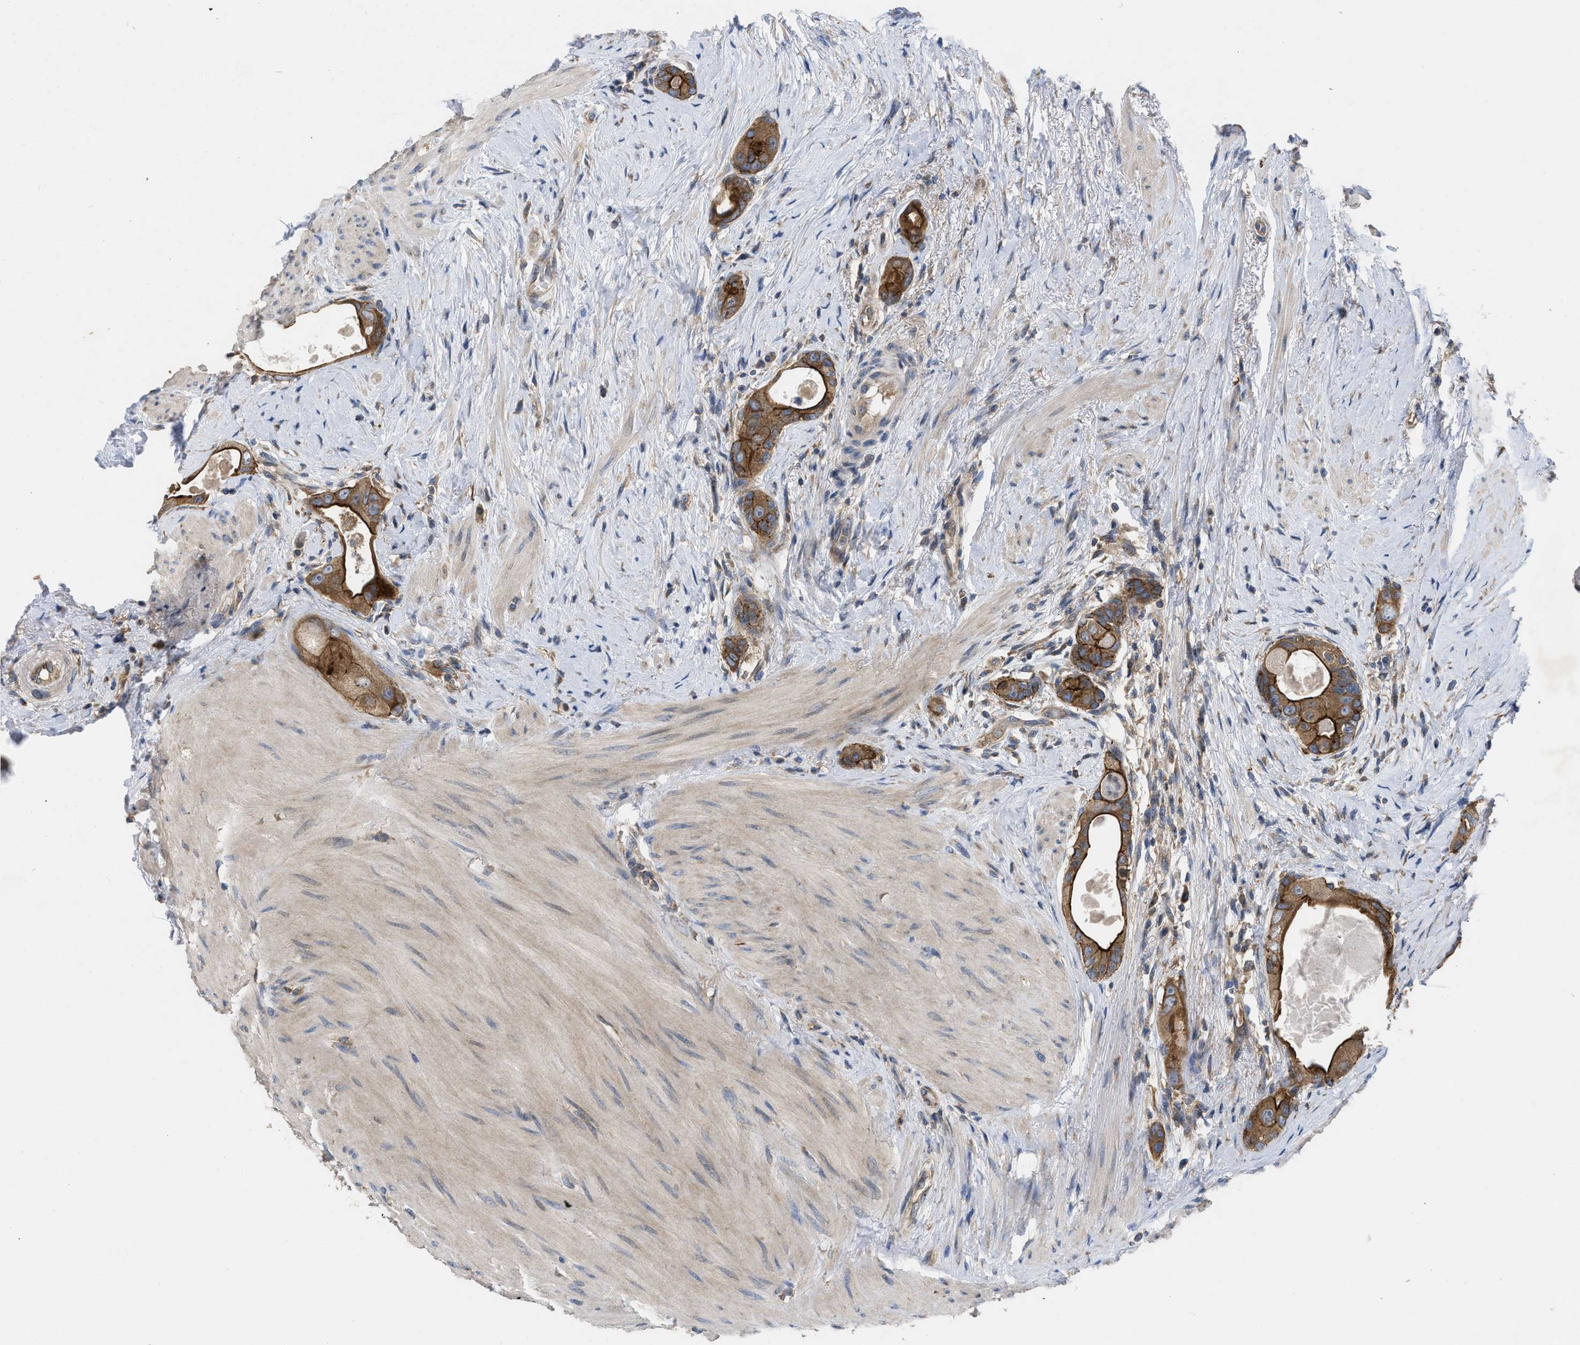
{"staining": {"intensity": "strong", "quantity": ">75%", "location": "cytoplasmic/membranous"}, "tissue": "colorectal cancer", "cell_type": "Tumor cells", "image_type": "cancer", "snomed": [{"axis": "morphology", "description": "Adenocarcinoma, NOS"}, {"axis": "topography", "description": "Rectum"}], "caption": "Immunohistochemistry (IHC) (DAB) staining of colorectal cancer (adenocarcinoma) displays strong cytoplasmic/membranous protein staining in about >75% of tumor cells.", "gene": "TMEM131", "patient": {"sex": "male", "age": 51}}